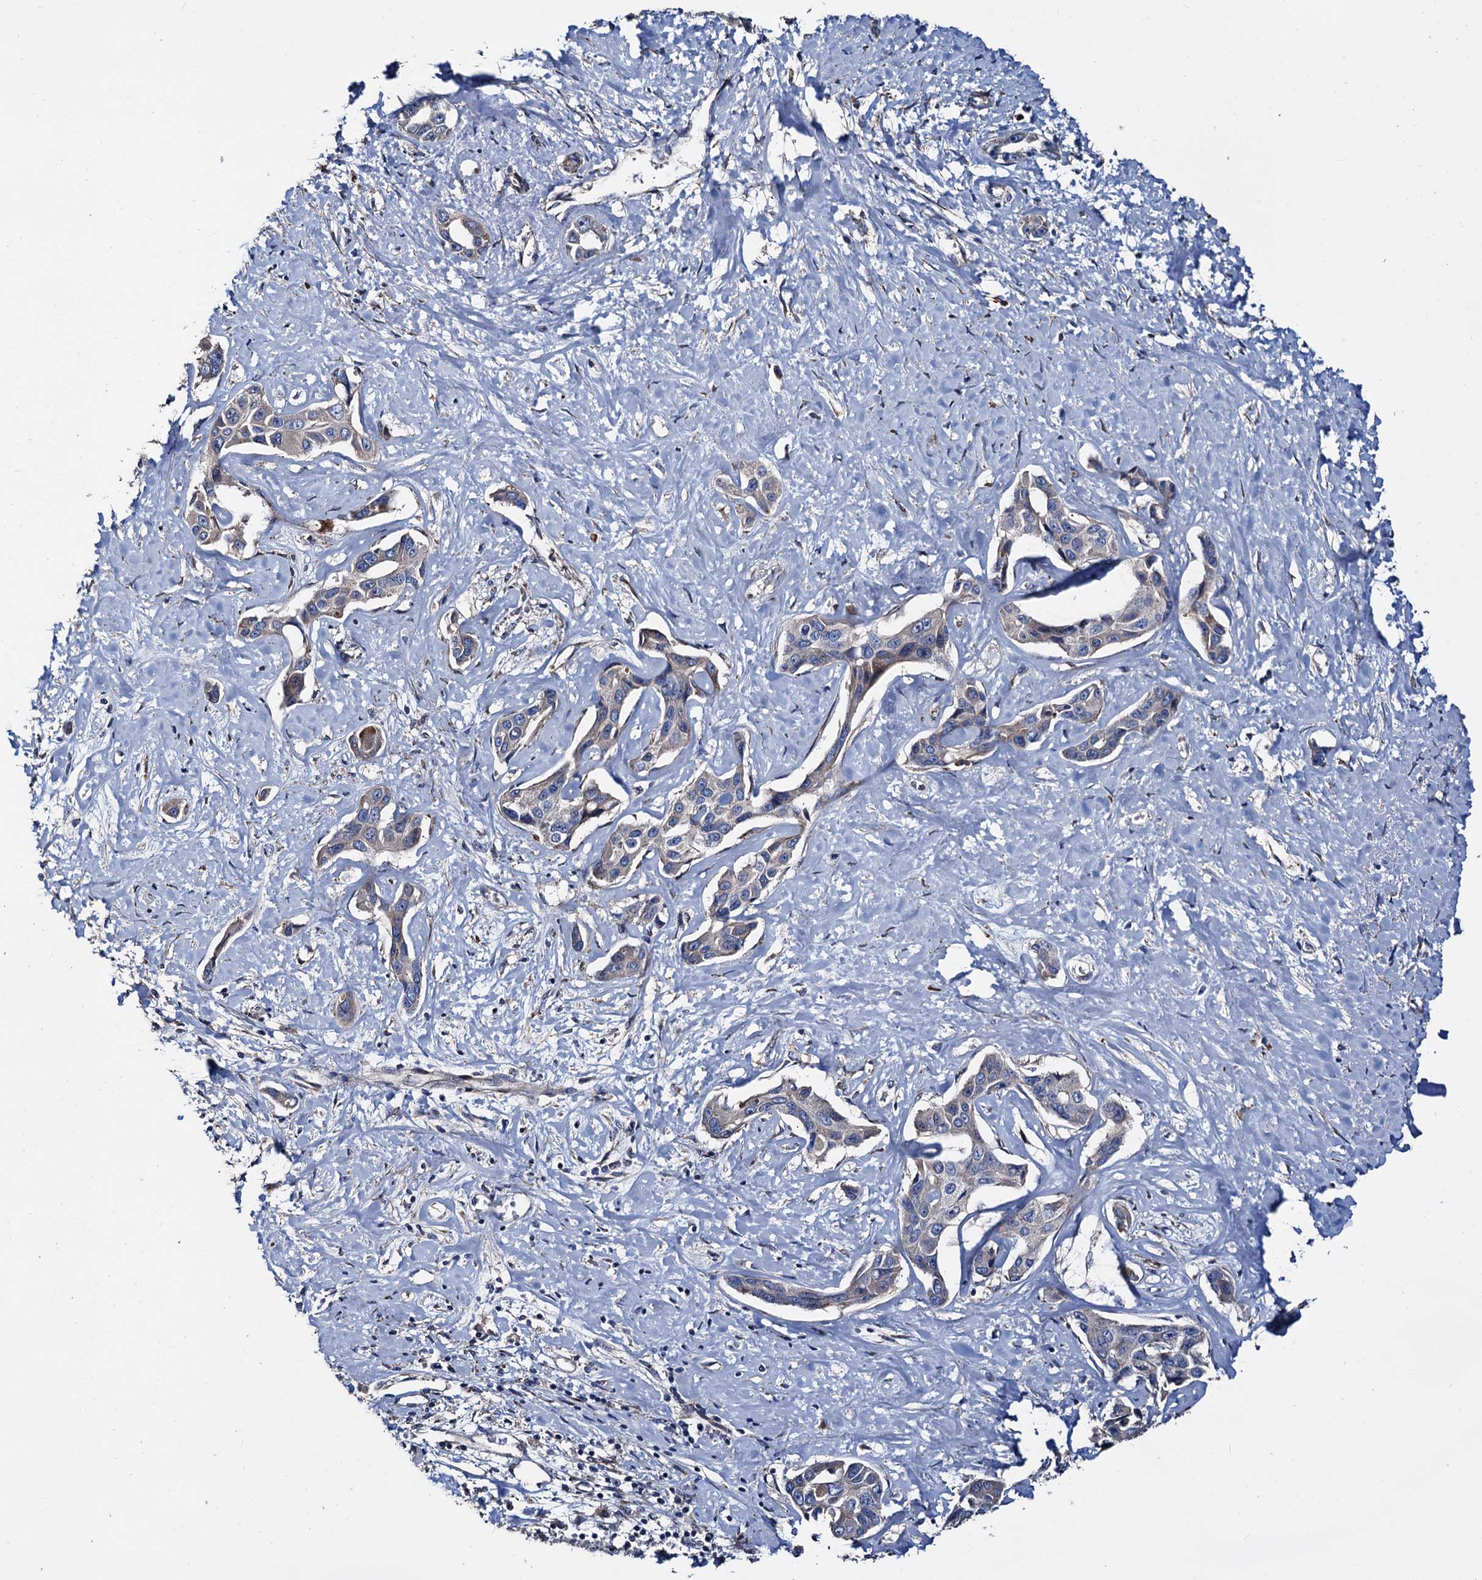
{"staining": {"intensity": "moderate", "quantity": "<25%", "location": "cytoplasmic/membranous"}, "tissue": "liver cancer", "cell_type": "Tumor cells", "image_type": "cancer", "snomed": [{"axis": "morphology", "description": "Cholangiocarcinoma"}, {"axis": "topography", "description": "Liver"}], "caption": "IHC (DAB) staining of liver cholangiocarcinoma displays moderate cytoplasmic/membranous protein staining in about <25% of tumor cells. (DAB (3,3'-diaminobenzidine) IHC, brown staining for protein, blue staining for nuclei).", "gene": "AKAP11", "patient": {"sex": "male", "age": 59}}